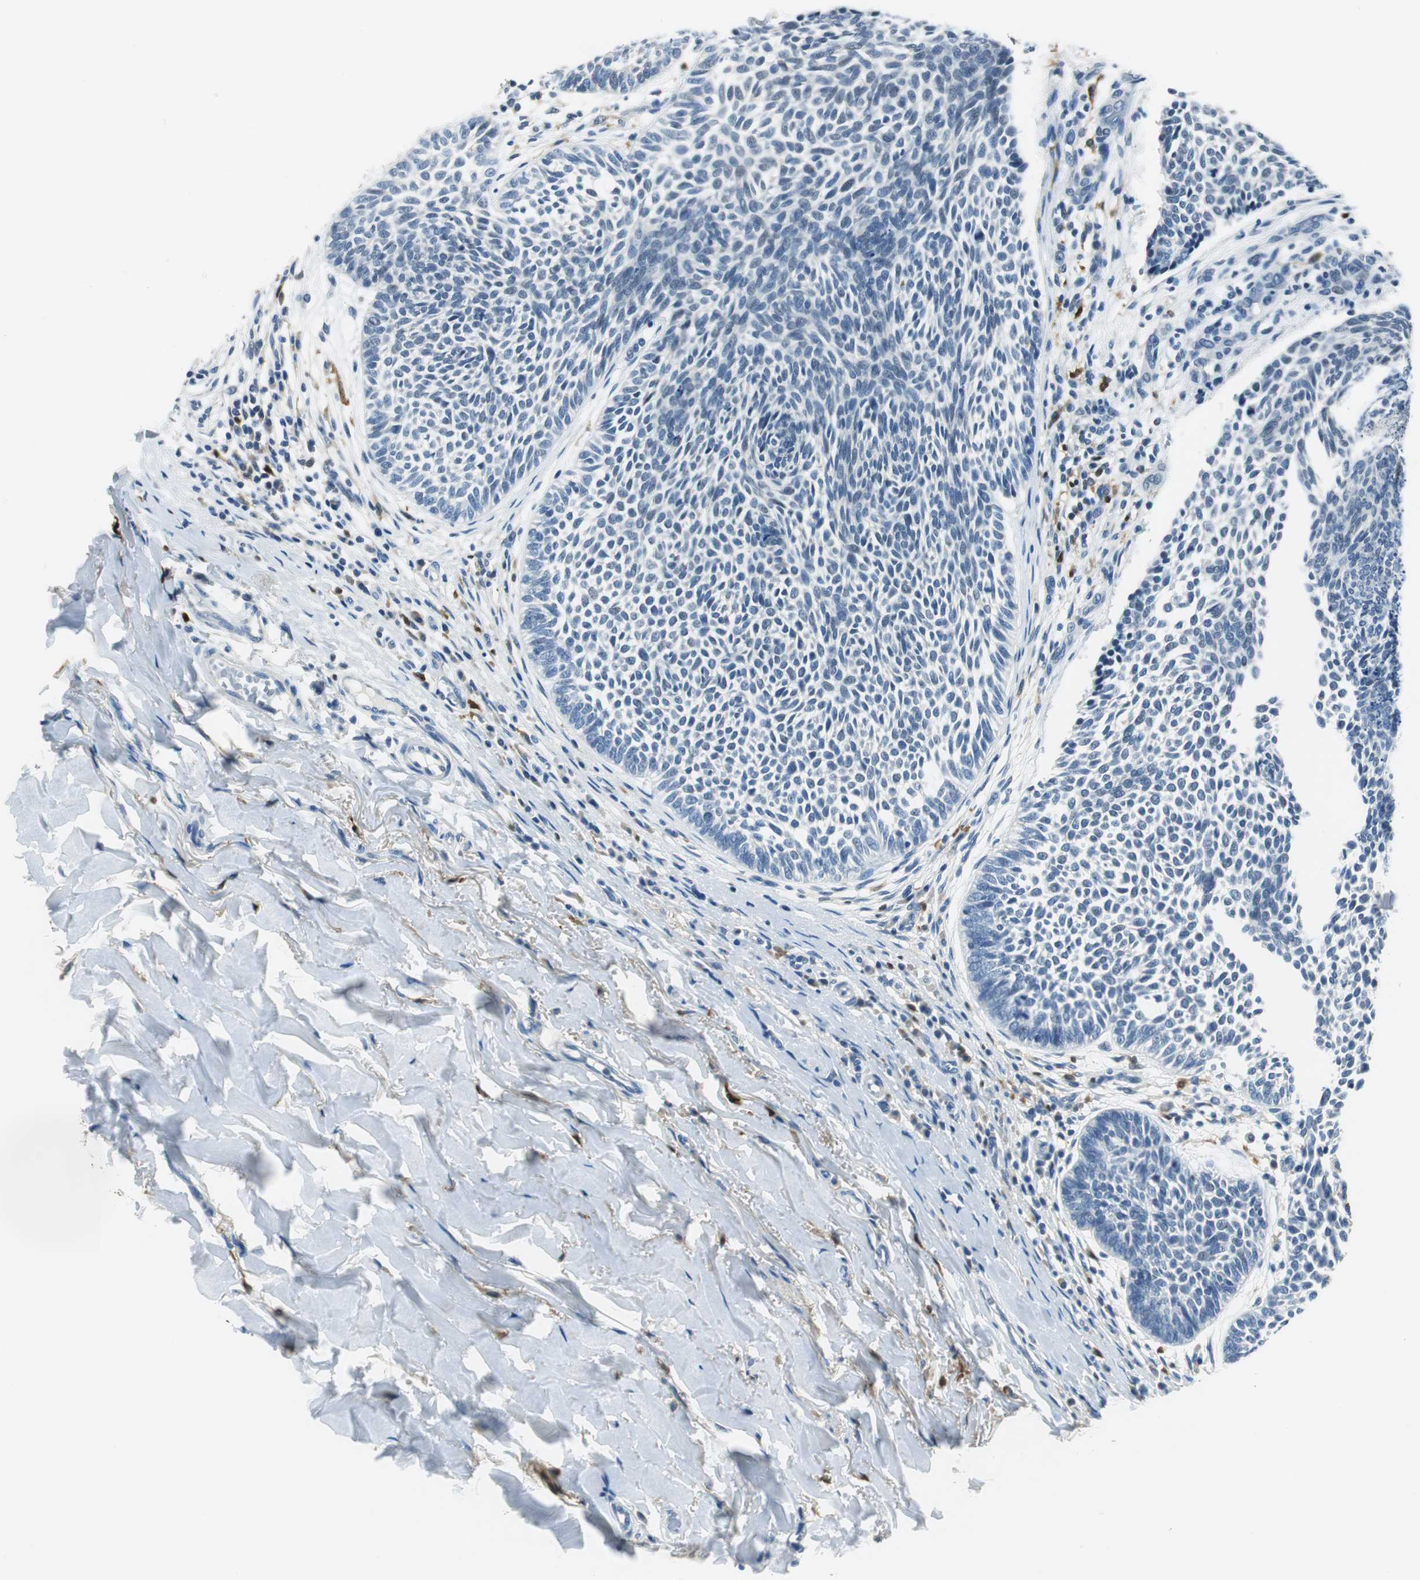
{"staining": {"intensity": "negative", "quantity": "none", "location": "none"}, "tissue": "skin cancer", "cell_type": "Tumor cells", "image_type": "cancer", "snomed": [{"axis": "morphology", "description": "Normal tissue, NOS"}, {"axis": "morphology", "description": "Basal cell carcinoma"}, {"axis": "topography", "description": "Skin"}], "caption": "DAB (3,3'-diaminobenzidine) immunohistochemical staining of human skin basal cell carcinoma reveals no significant expression in tumor cells. (Stains: DAB IHC with hematoxylin counter stain, Microscopy: brightfield microscopy at high magnification).", "gene": "ME1", "patient": {"sex": "male", "age": 87}}